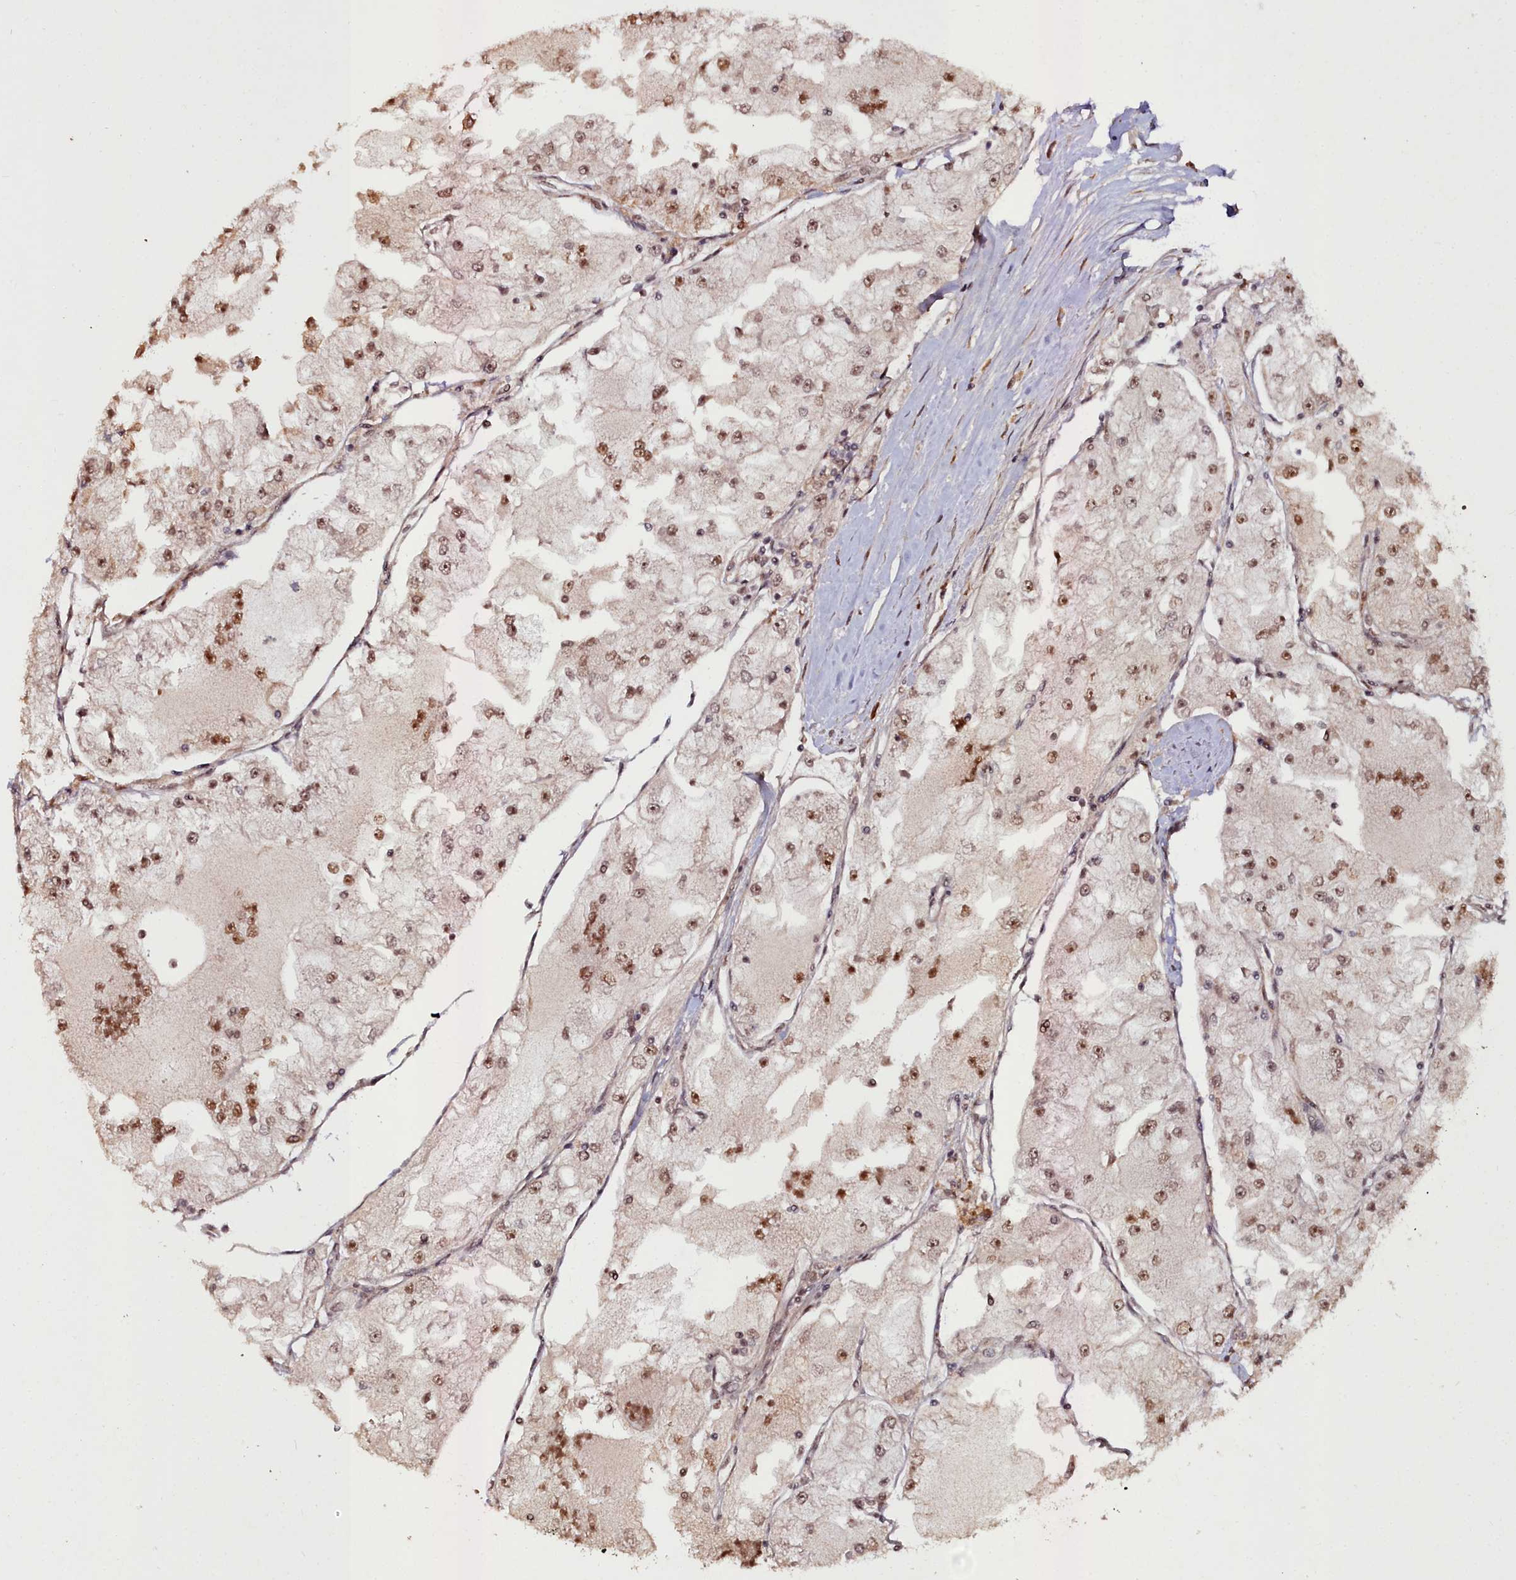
{"staining": {"intensity": "moderate", "quantity": ">75%", "location": "nuclear"}, "tissue": "renal cancer", "cell_type": "Tumor cells", "image_type": "cancer", "snomed": [{"axis": "morphology", "description": "Adenocarcinoma, NOS"}, {"axis": "topography", "description": "Kidney"}], "caption": "Protein staining by immunohistochemistry (IHC) reveals moderate nuclear expression in approximately >75% of tumor cells in renal cancer (adenocarcinoma). The staining was performed using DAB (3,3'-diaminobenzidine) to visualize the protein expression in brown, while the nuclei were stained in blue with hematoxylin (Magnification: 20x).", "gene": "CXXC1", "patient": {"sex": "female", "age": 72}}